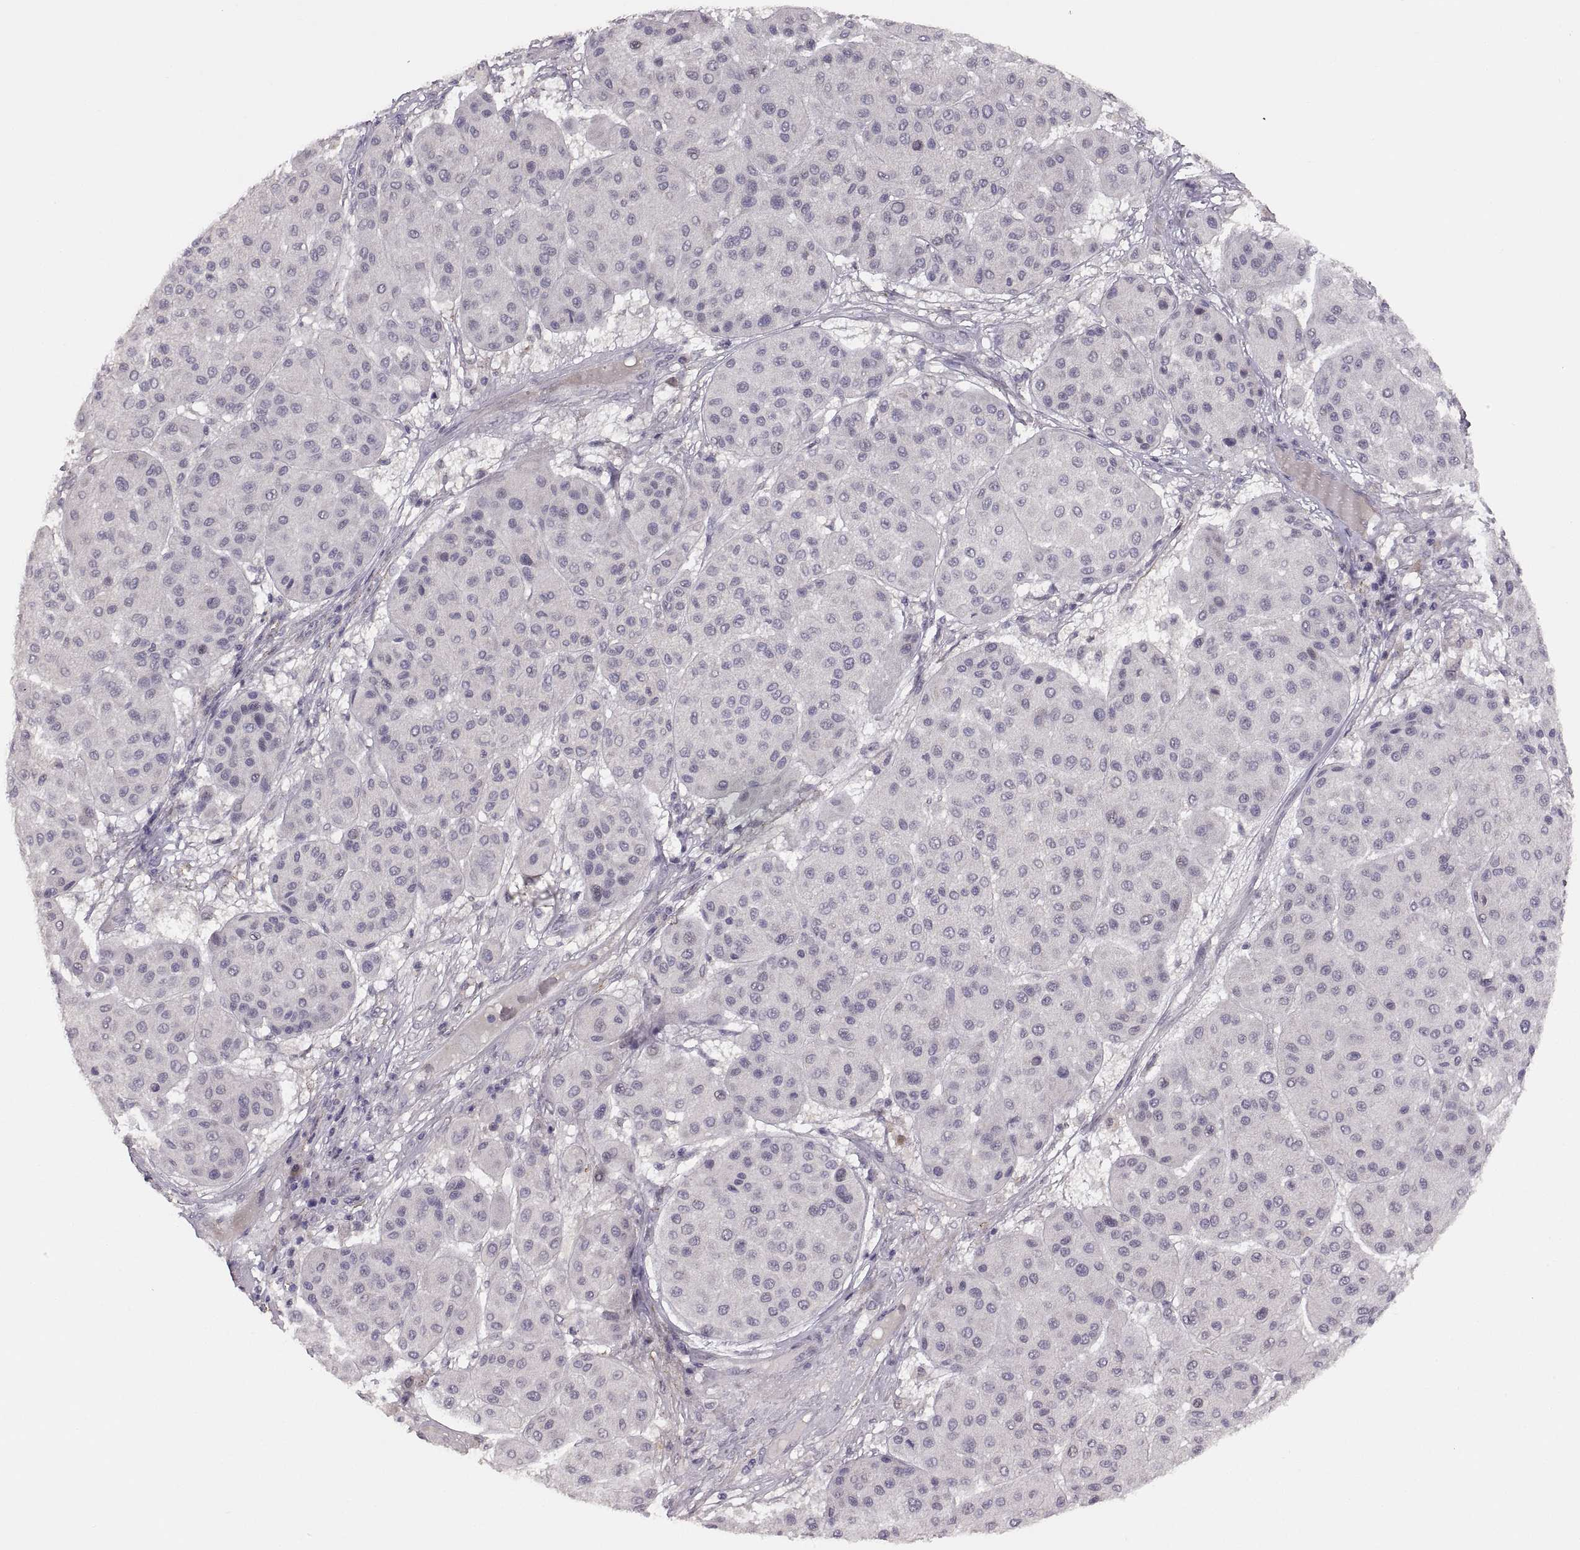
{"staining": {"intensity": "negative", "quantity": "none", "location": "none"}, "tissue": "melanoma", "cell_type": "Tumor cells", "image_type": "cancer", "snomed": [{"axis": "morphology", "description": "Malignant melanoma, Metastatic site"}, {"axis": "topography", "description": "Smooth muscle"}], "caption": "High power microscopy image of an IHC image of malignant melanoma (metastatic site), revealing no significant expression in tumor cells.", "gene": "CDH2", "patient": {"sex": "male", "age": 41}}